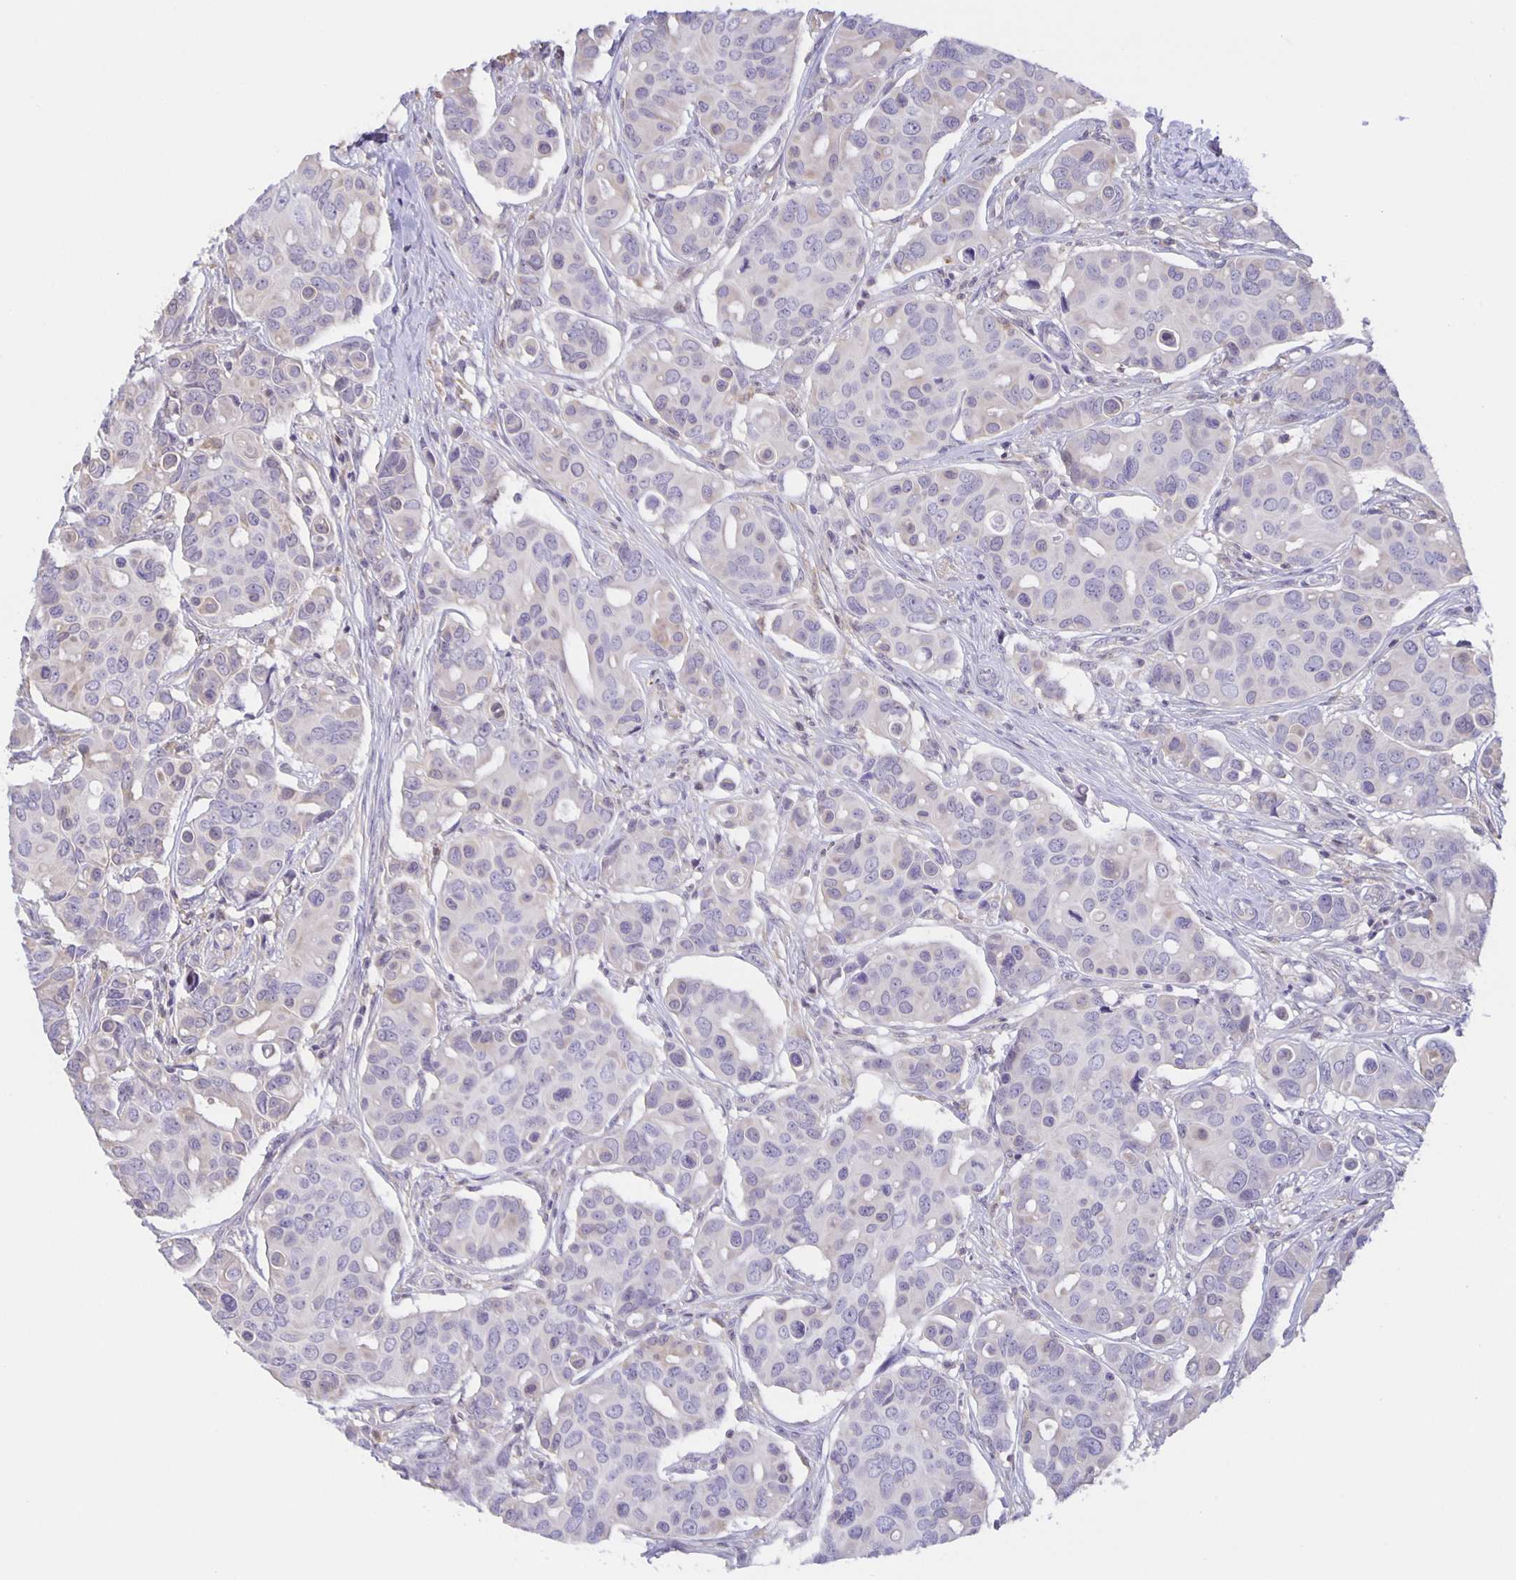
{"staining": {"intensity": "negative", "quantity": "none", "location": "none"}, "tissue": "breast cancer", "cell_type": "Tumor cells", "image_type": "cancer", "snomed": [{"axis": "morphology", "description": "Normal tissue, NOS"}, {"axis": "morphology", "description": "Duct carcinoma"}, {"axis": "topography", "description": "Skin"}, {"axis": "topography", "description": "Breast"}], "caption": "Immunohistochemical staining of breast intraductal carcinoma demonstrates no significant positivity in tumor cells.", "gene": "MARCHF6", "patient": {"sex": "female", "age": 54}}